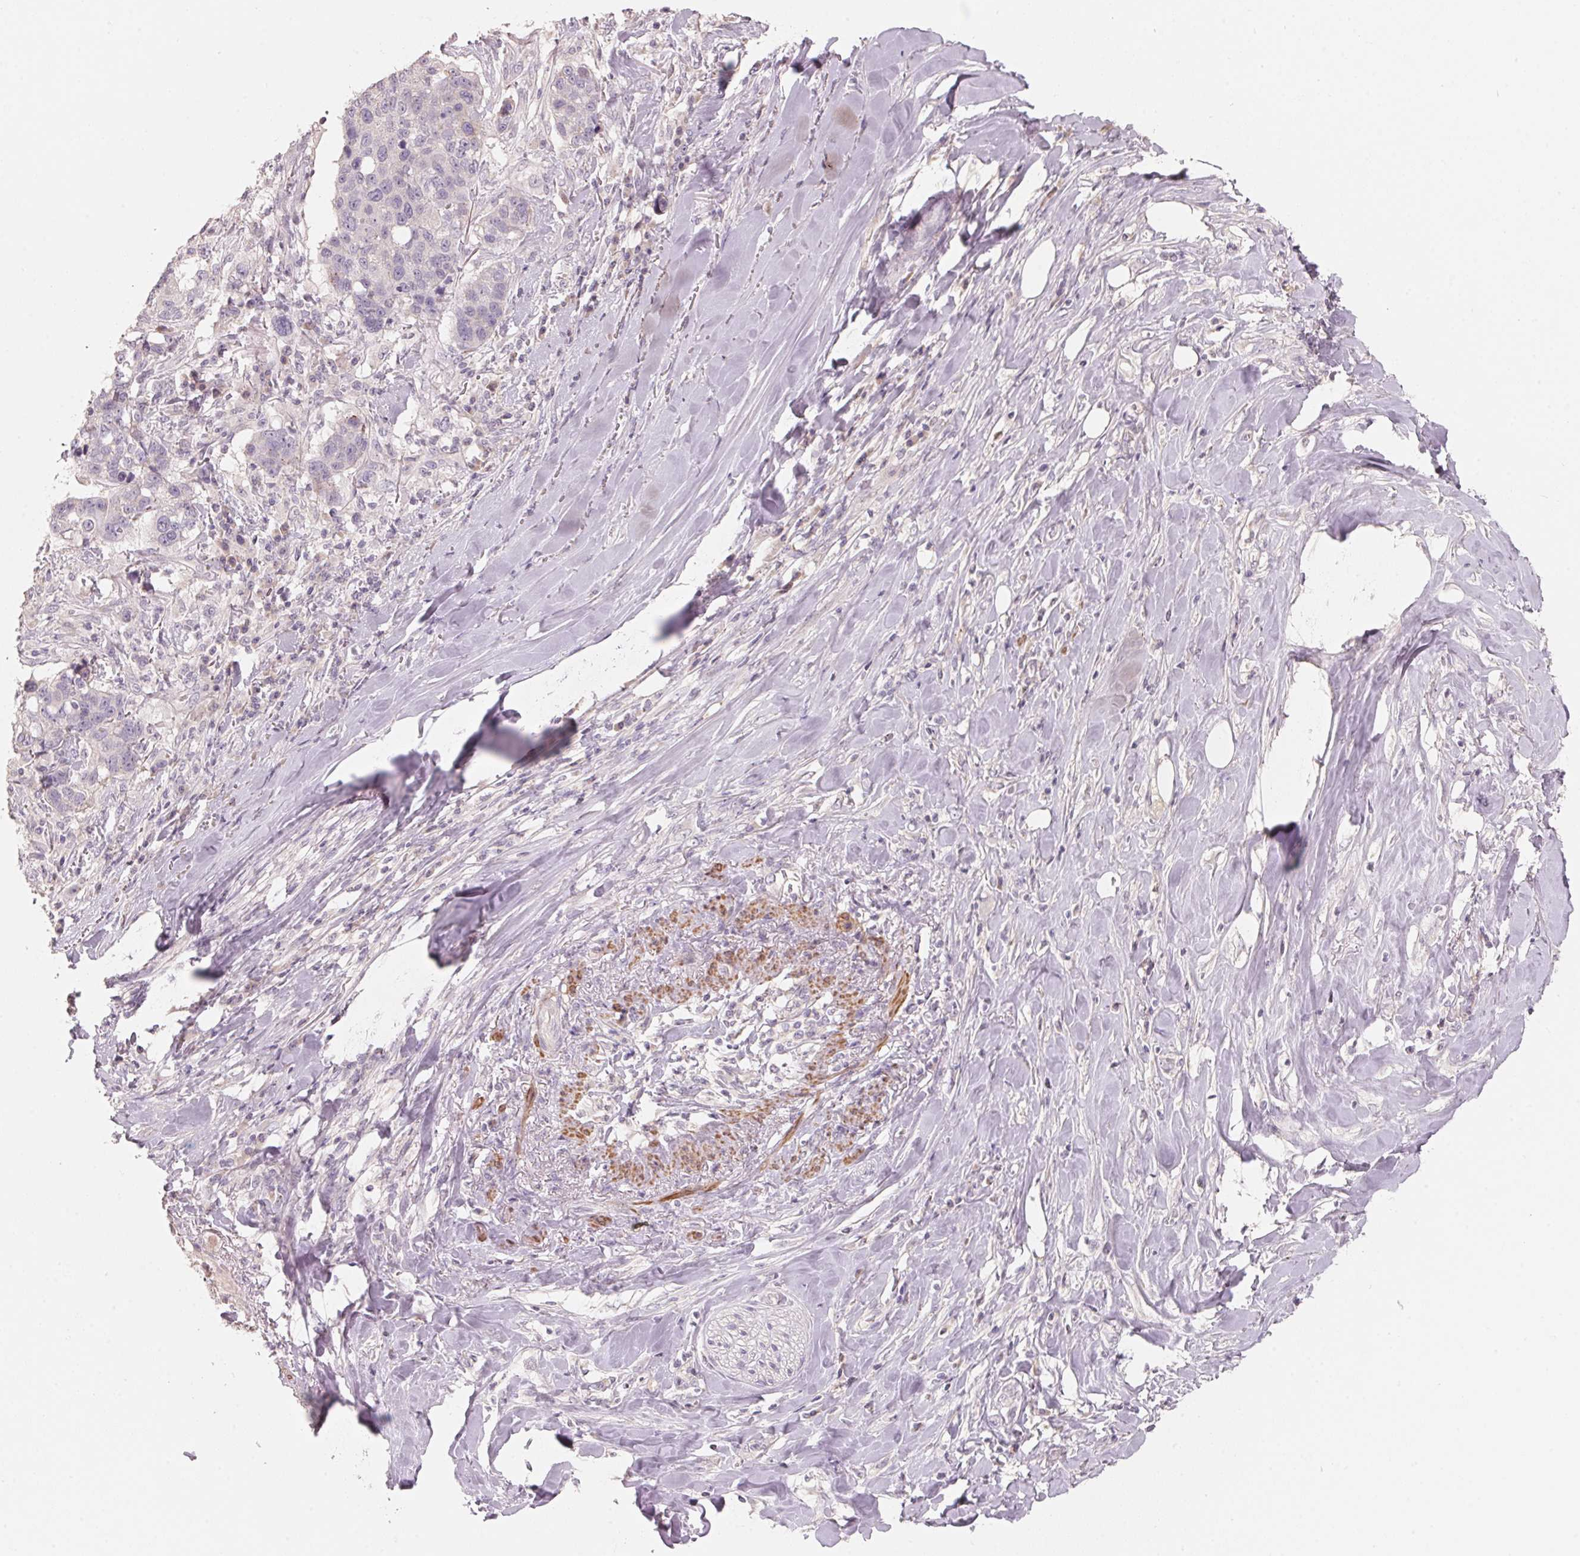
{"staining": {"intensity": "negative", "quantity": "none", "location": "none"}, "tissue": "lung cancer", "cell_type": "Tumor cells", "image_type": "cancer", "snomed": [{"axis": "morphology", "description": "Squamous cell carcinoma, NOS"}, {"axis": "topography", "description": "Lymph node"}, {"axis": "topography", "description": "Lung"}], "caption": "Photomicrograph shows no significant protein expression in tumor cells of lung squamous cell carcinoma. Nuclei are stained in blue.", "gene": "TP53AIP1", "patient": {"sex": "male", "age": 61}}